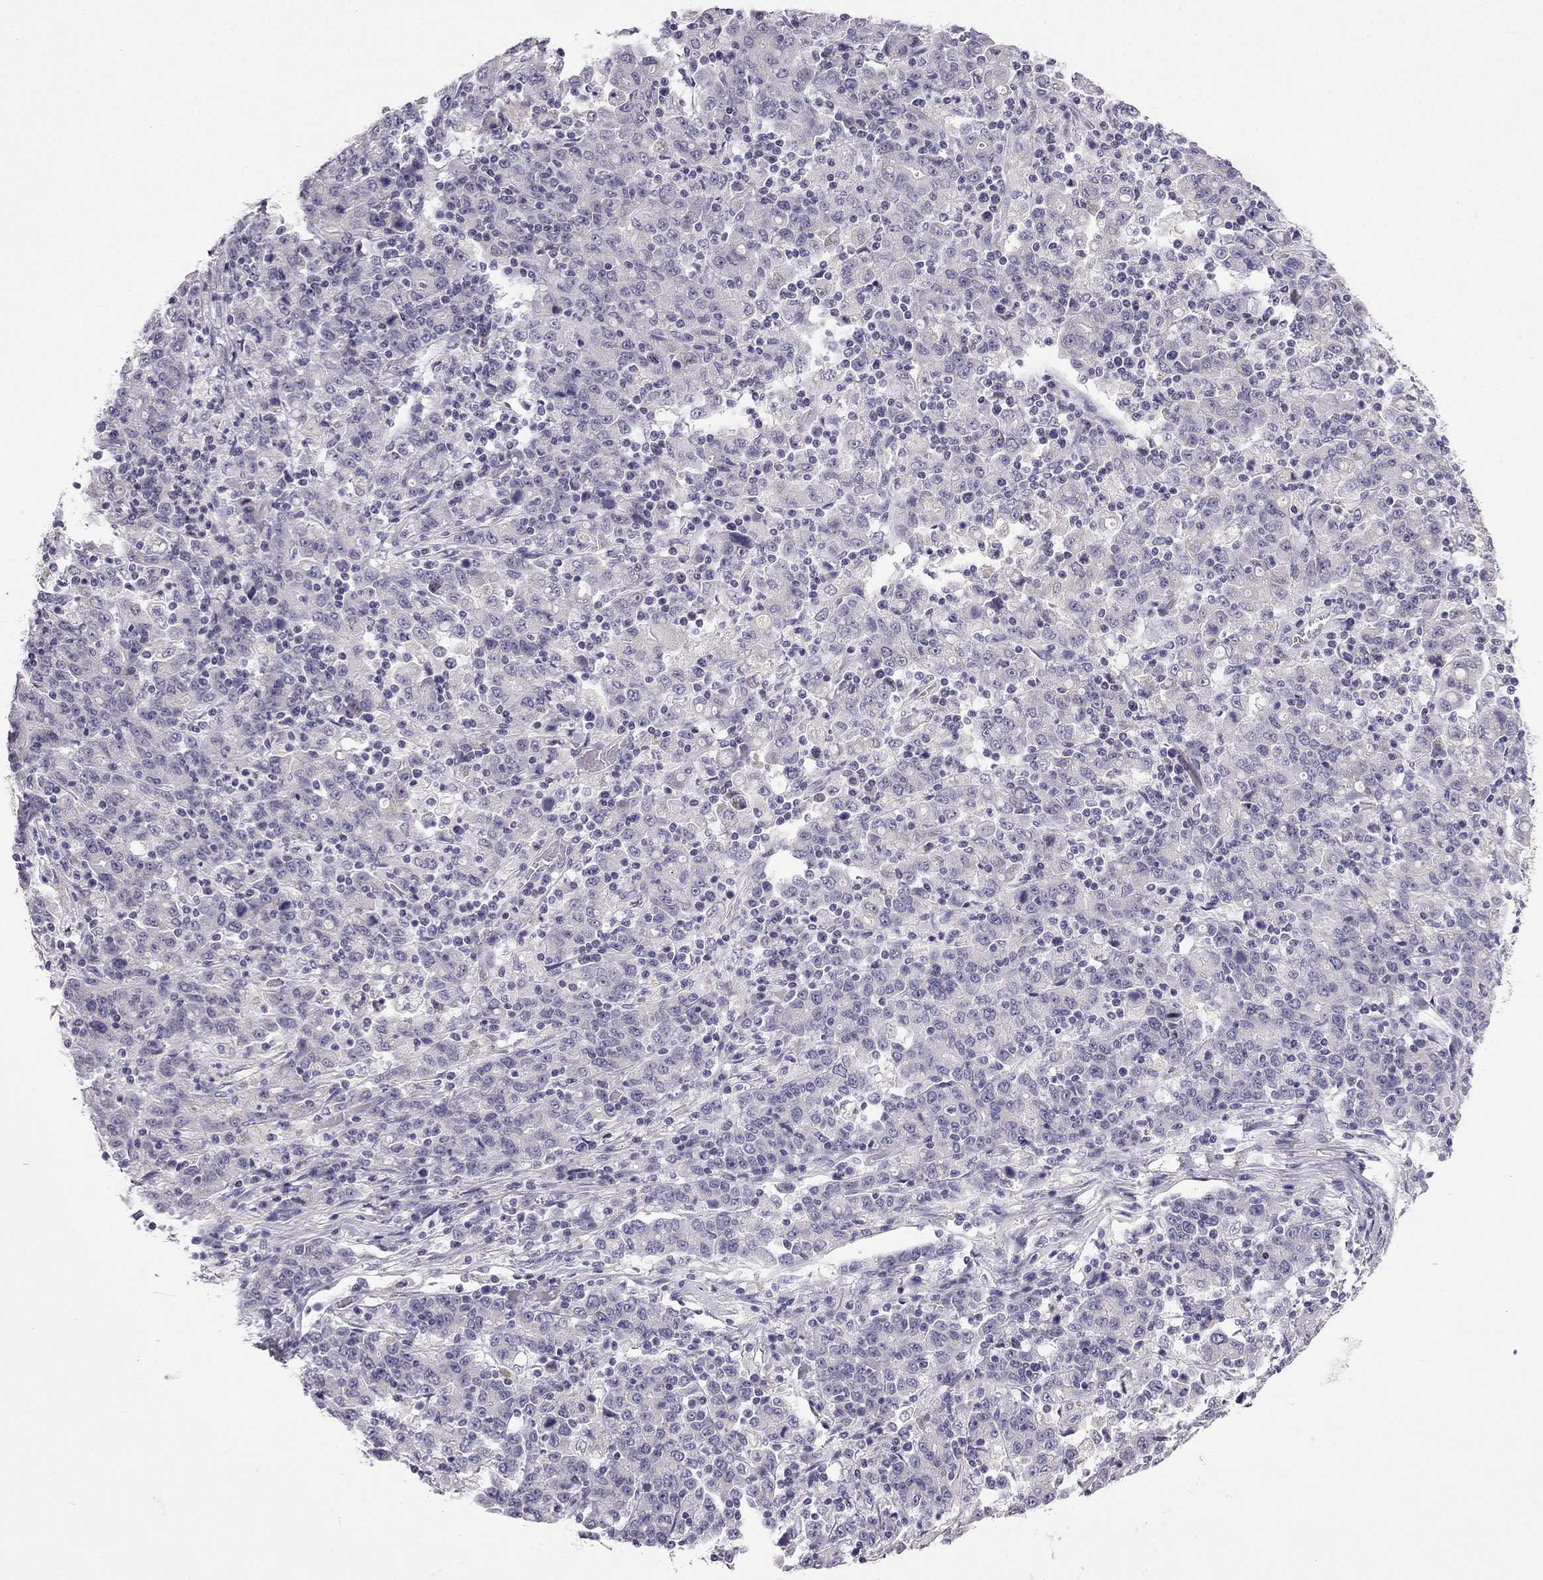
{"staining": {"intensity": "negative", "quantity": "none", "location": "none"}, "tissue": "stomach cancer", "cell_type": "Tumor cells", "image_type": "cancer", "snomed": [{"axis": "morphology", "description": "Adenocarcinoma, NOS"}, {"axis": "topography", "description": "Stomach, upper"}], "caption": "High magnification brightfield microscopy of adenocarcinoma (stomach) stained with DAB (3,3'-diaminobenzidine) (brown) and counterstained with hematoxylin (blue): tumor cells show no significant positivity.", "gene": "C5orf49", "patient": {"sex": "male", "age": 69}}